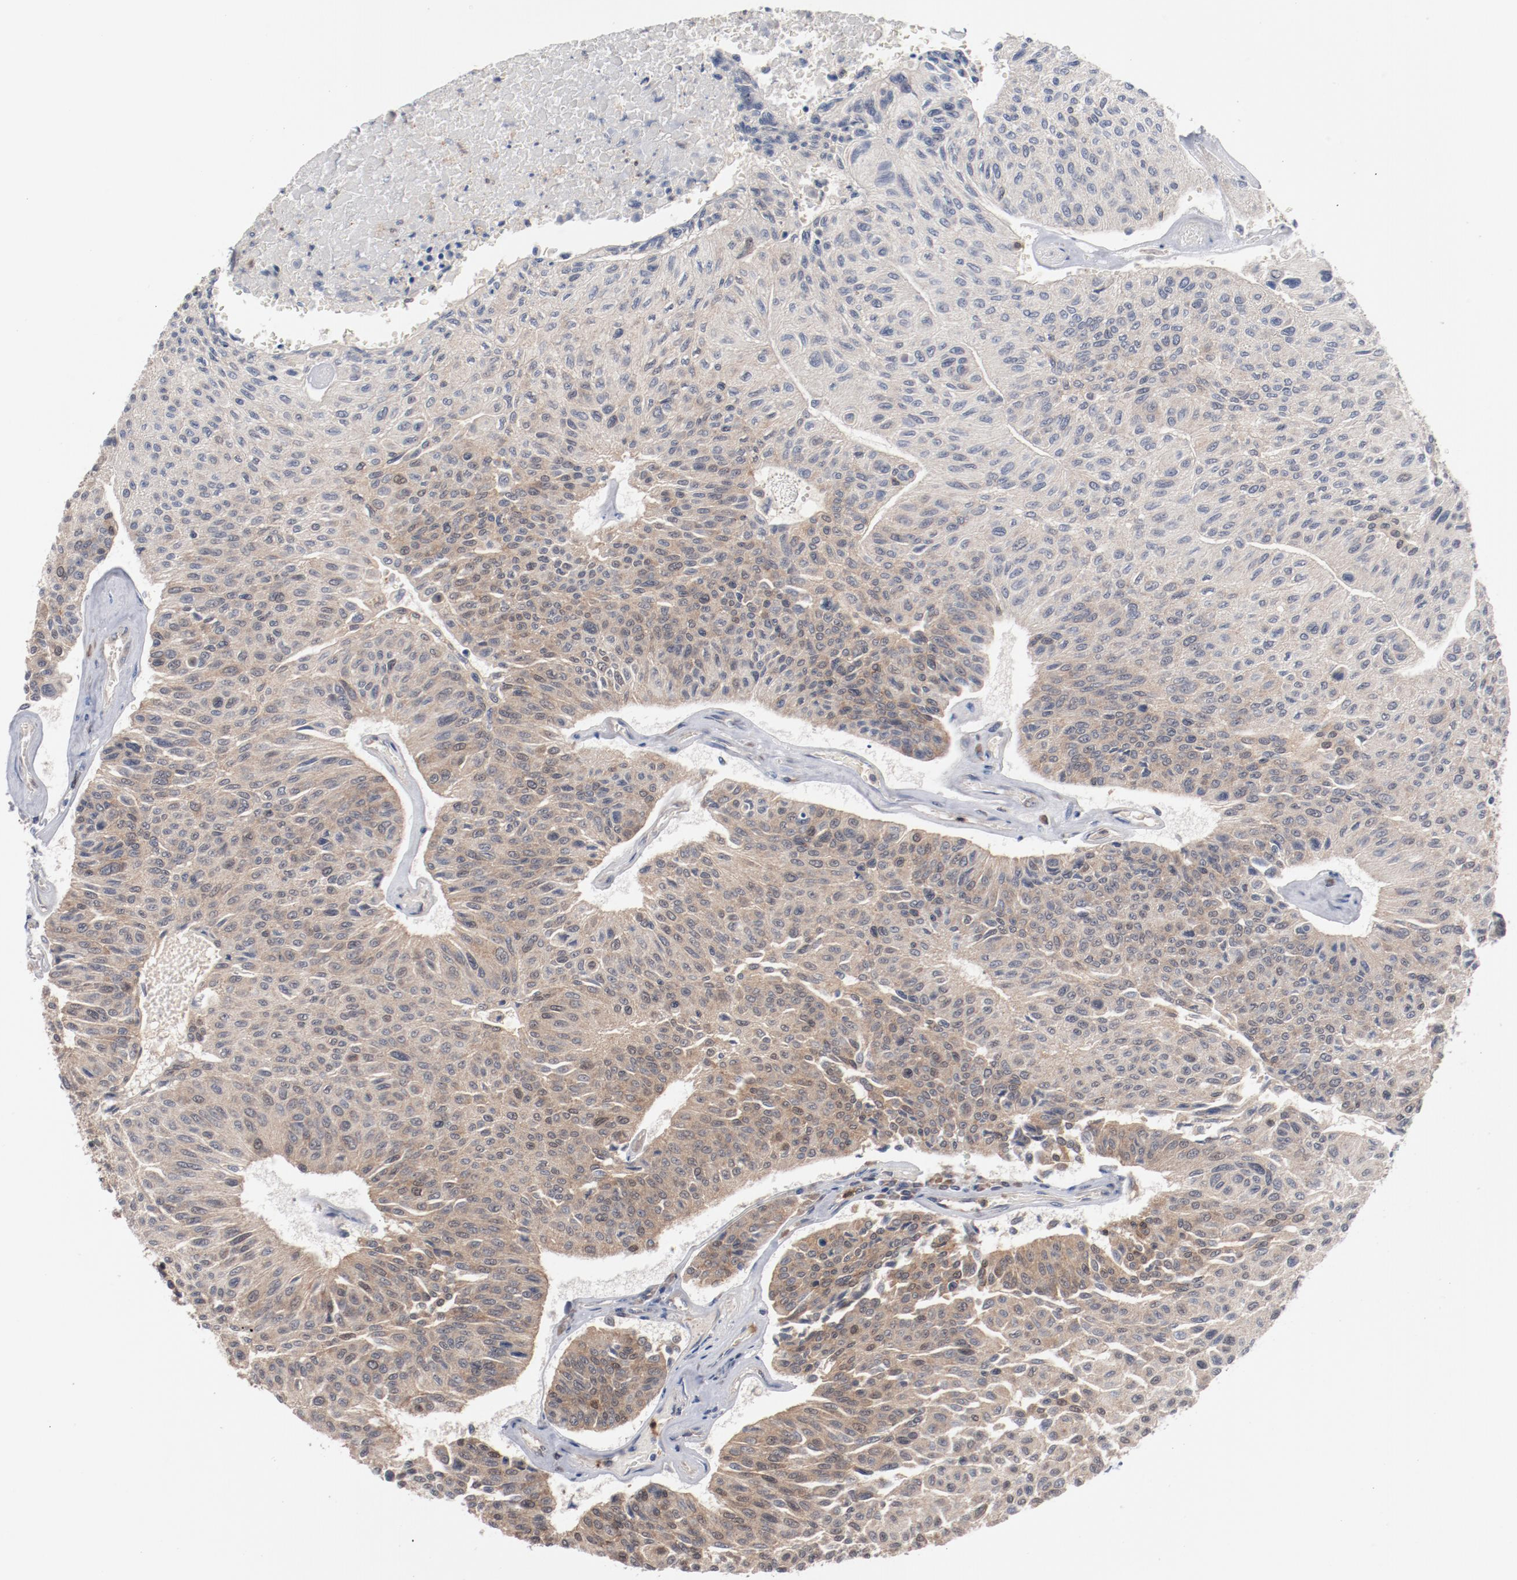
{"staining": {"intensity": "weak", "quantity": ">75%", "location": "cytoplasmic/membranous"}, "tissue": "urothelial cancer", "cell_type": "Tumor cells", "image_type": "cancer", "snomed": [{"axis": "morphology", "description": "Urothelial carcinoma, High grade"}, {"axis": "topography", "description": "Urinary bladder"}], "caption": "Protein analysis of urothelial cancer tissue shows weak cytoplasmic/membranous staining in approximately >75% of tumor cells.", "gene": "RNASE11", "patient": {"sex": "male", "age": 66}}